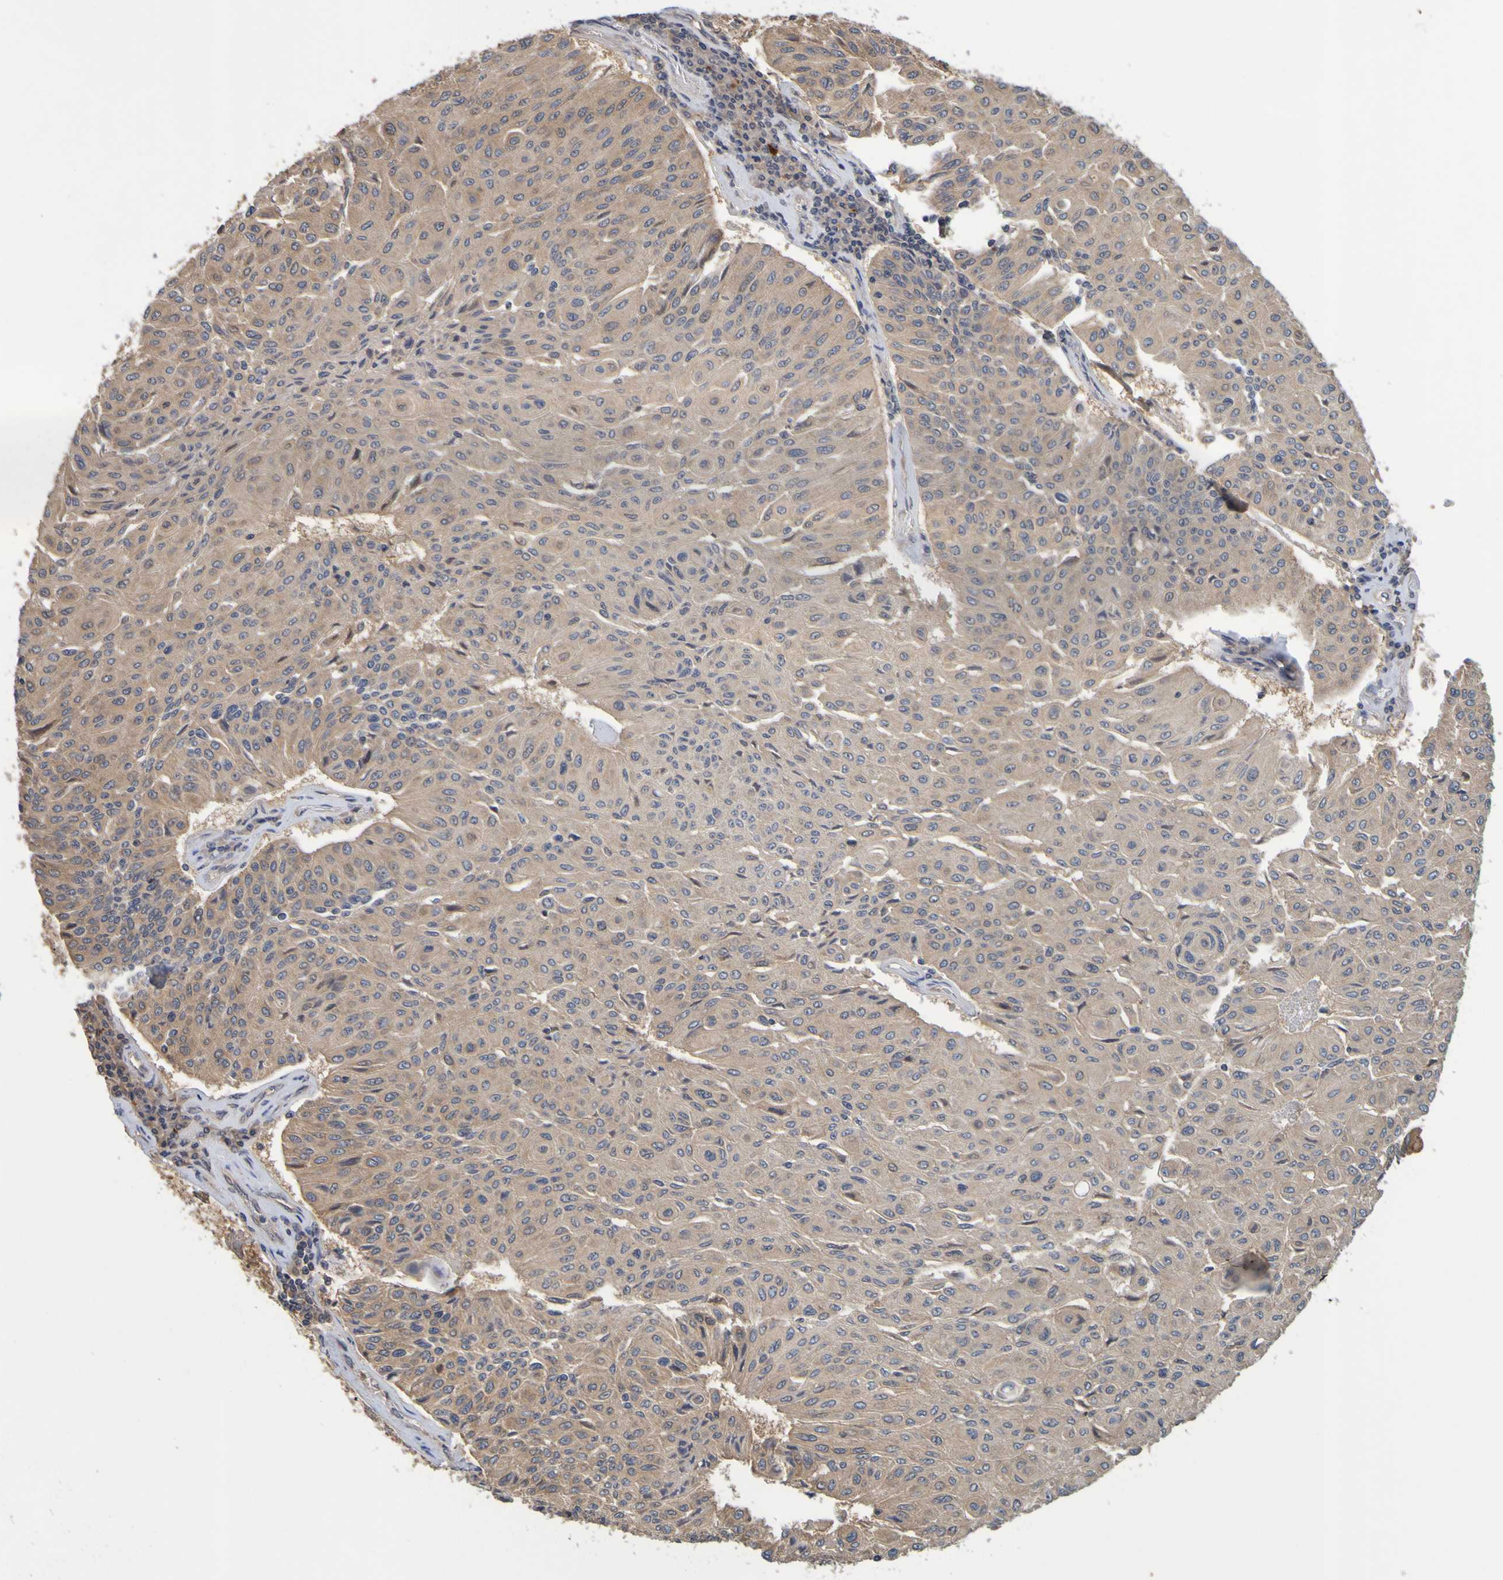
{"staining": {"intensity": "weak", "quantity": "25%-75%", "location": "cytoplasmic/membranous"}, "tissue": "urothelial cancer", "cell_type": "Tumor cells", "image_type": "cancer", "snomed": [{"axis": "morphology", "description": "Urothelial carcinoma, High grade"}, {"axis": "topography", "description": "Urinary bladder"}], "caption": "Immunohistochemistry (IHC) micrograph of urothelial cancer stained for a protein (brown), which displays low levels of weak cytoplasmic/membranous positivity in approximately 25%-75% of tumor cells.", "gene": "OCRL", "patient": {"sex": "male", "age": 66}}